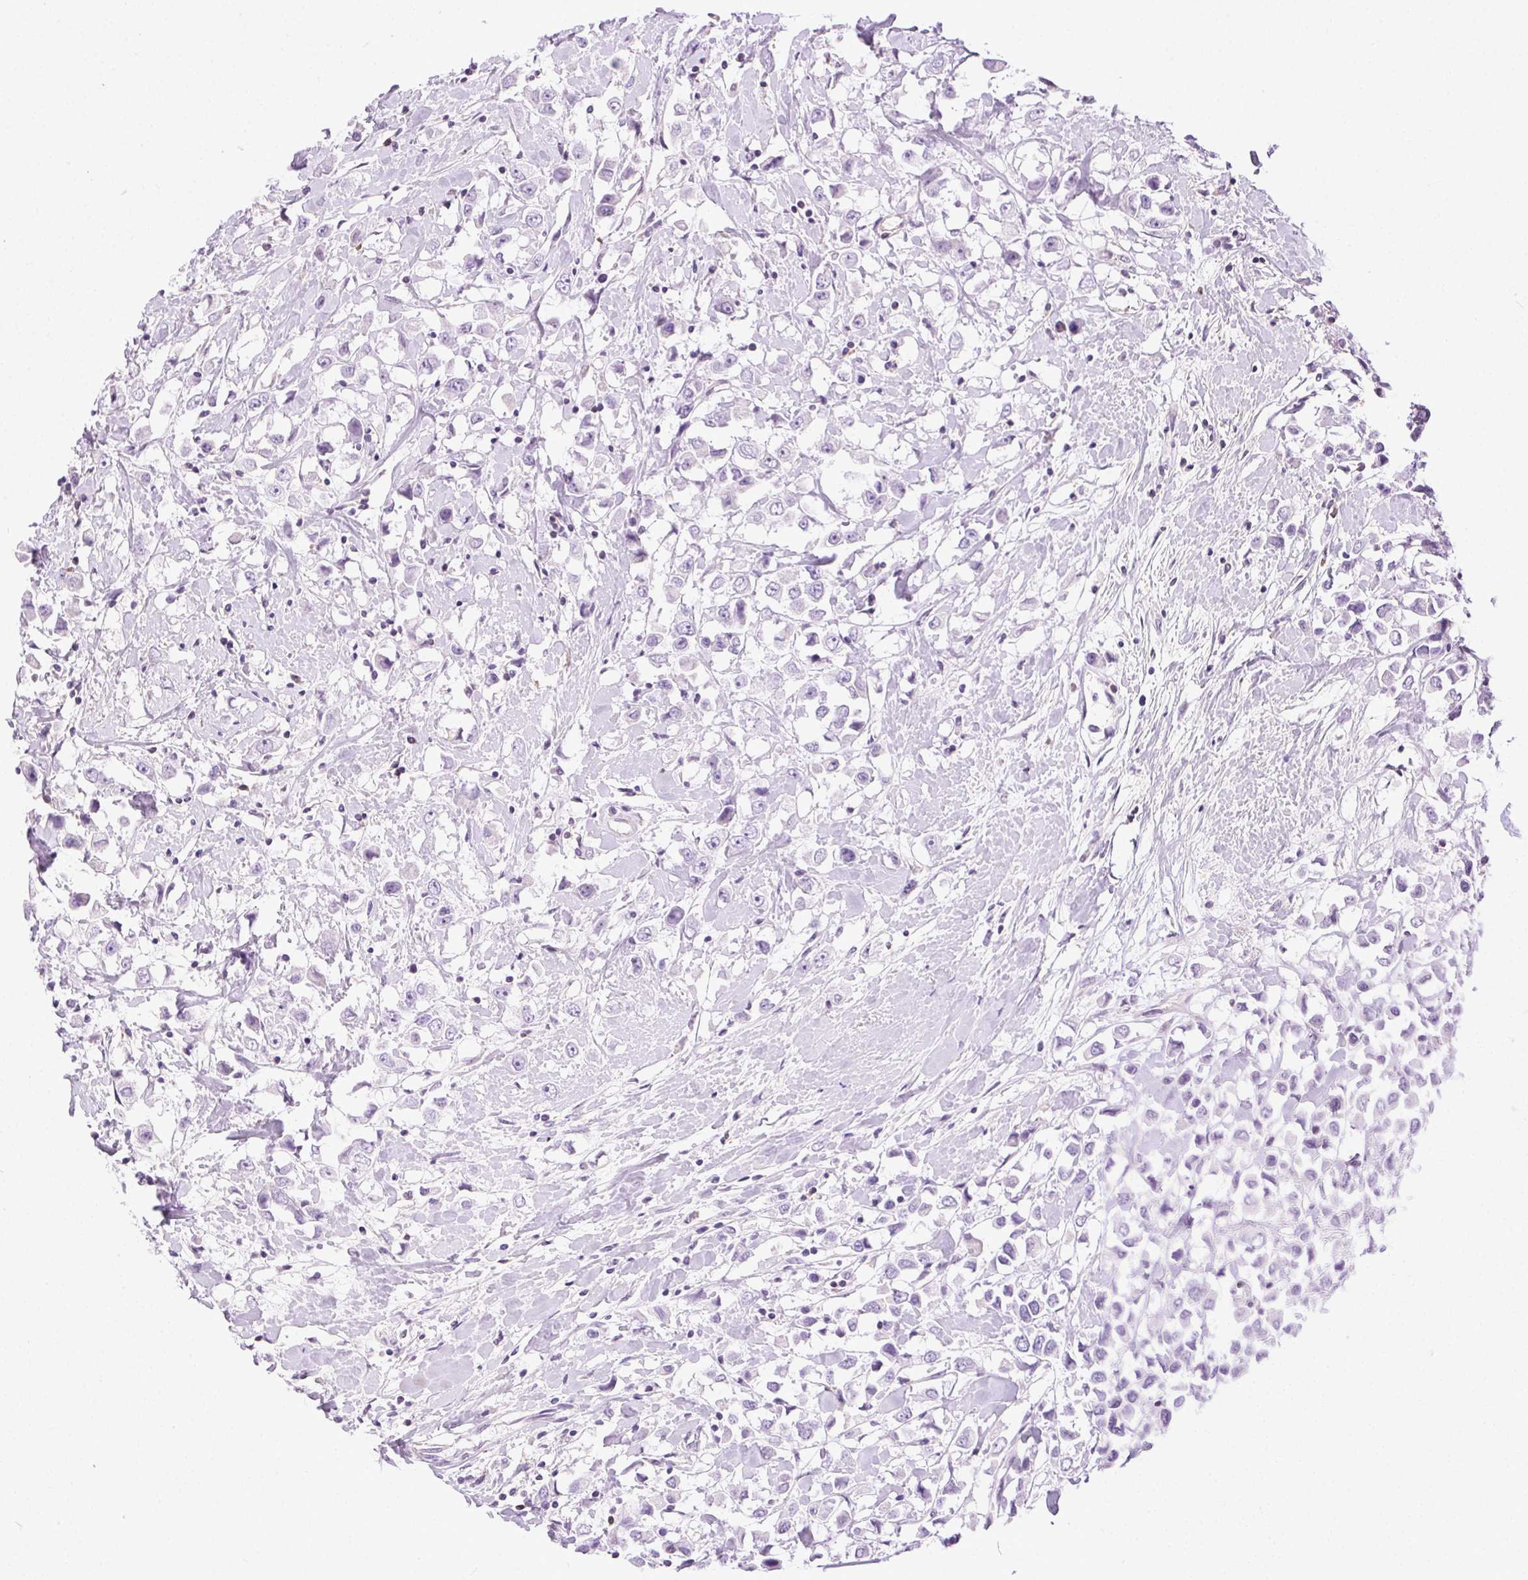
{"staining": {"intensity": "negative", "quantity": "none", "location": "none"}, "tissue": "breast cancer", "cell_type": "Tumor cells", "image_type": "cancer", "snomed": [{"axis": "morphology", "description": "Duct carcinoma"}, {"axis": "topography", "description": "Breast"}], "caption": "The image displays no significant expression in tumor cells of breast cancer (intraductal carcinoma).", "gene": "SYCE2", "patient": {"sex": "female", "age": 61}}